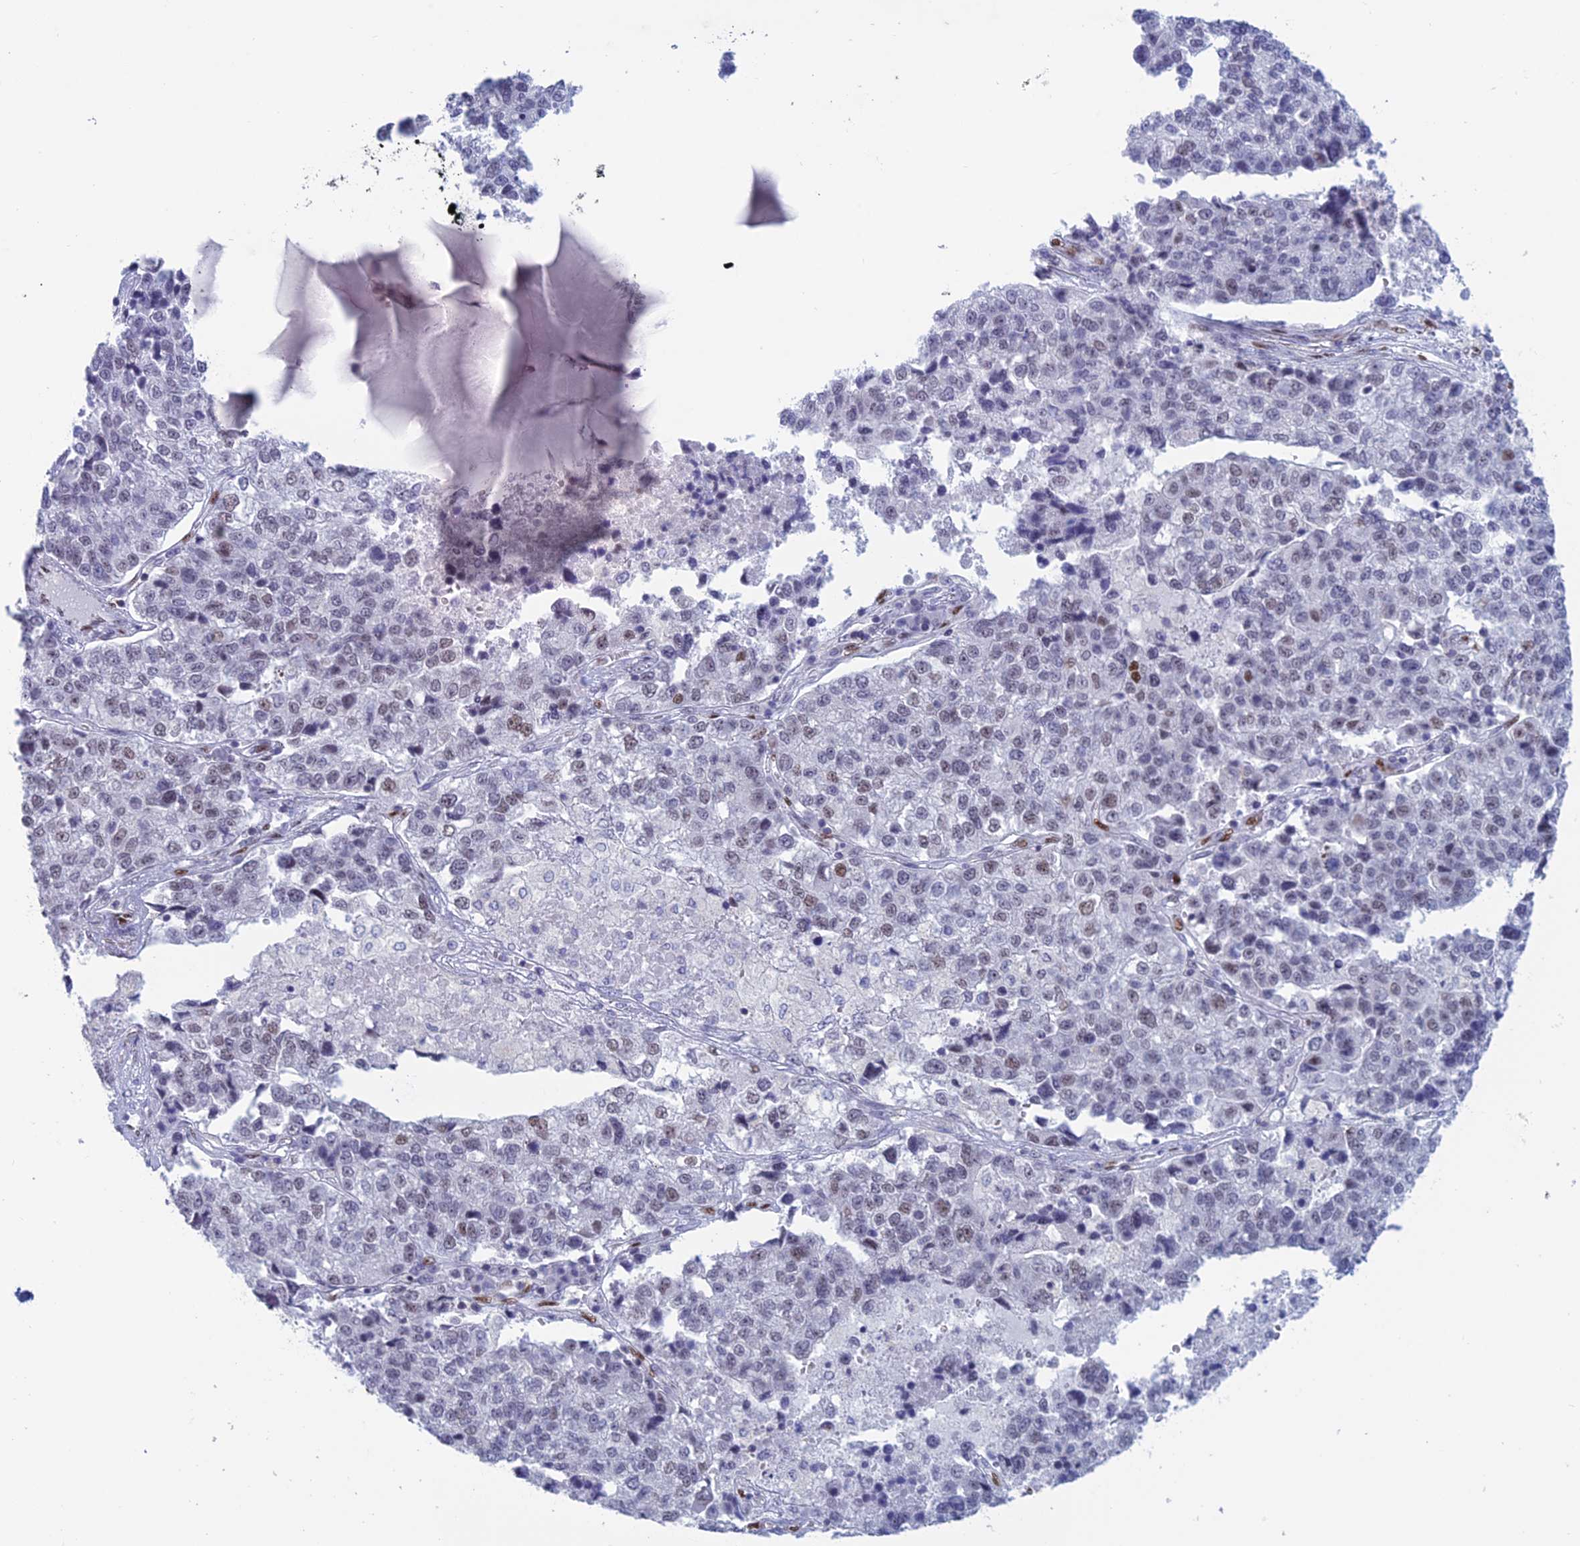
{"staining": {"intensity": "weak", "quantity": "<25%", "location": "nuclear"}, "tissue": "lung cancer", "cell_type": "Tumor cells", "image_type": "cancer", "snomed": [{"axis": "morphology", "description": "Adenocarcinoma, NOS"}, {"axis": "topography", "description": "Lung"}], "caption": "An image of human lung cancer (adenocarcinoma) is negative for staining in tumor cells.", "gene": "NOL4L", "patient": {"sex": "male", "age": 49}}